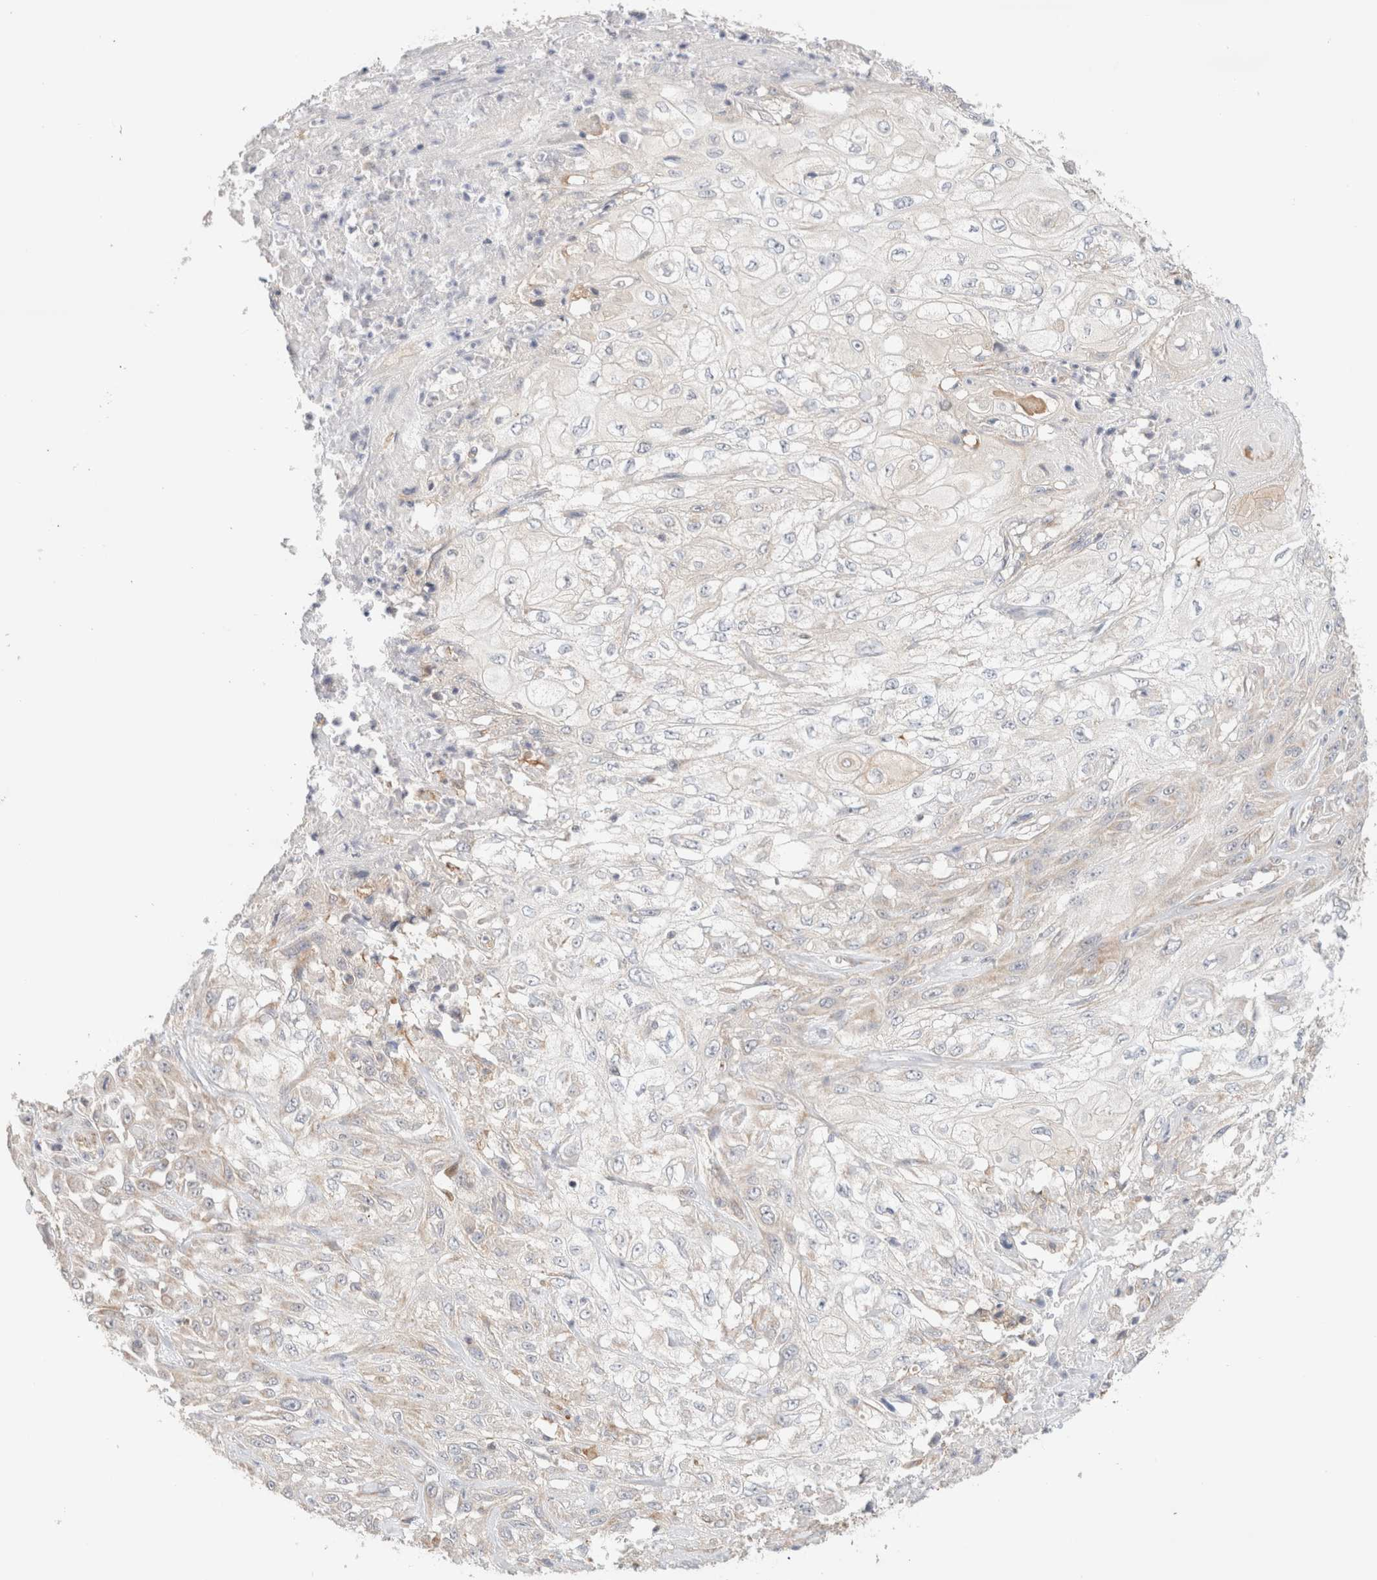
{"staining": {"intensity": "weak", "quantity": "<25%", "location": "cytoplasmic/membranous"}, "tissue": "skin cancer", "cell_type": "Tumor cells", "image_type": "cancer", "snomed": [{"axis": "morphology", "description": "Squamous cell carcinoma, NOS"}, {"axis": "morphology", "description": "Squamous cell carcinoma, metastatic, NOS"}, {"axis": "topography", "description": "Skin"}, {"axis": "topography", "description": "Lymph node"}], "caption": "The immunohistochemistry (IHC) histopathology image has no significant expression in tumor cells of squamous cell carcinoma (skin) tissue.", "gene": "MRM3", "patient": {"sex": "male", "age": 75}}